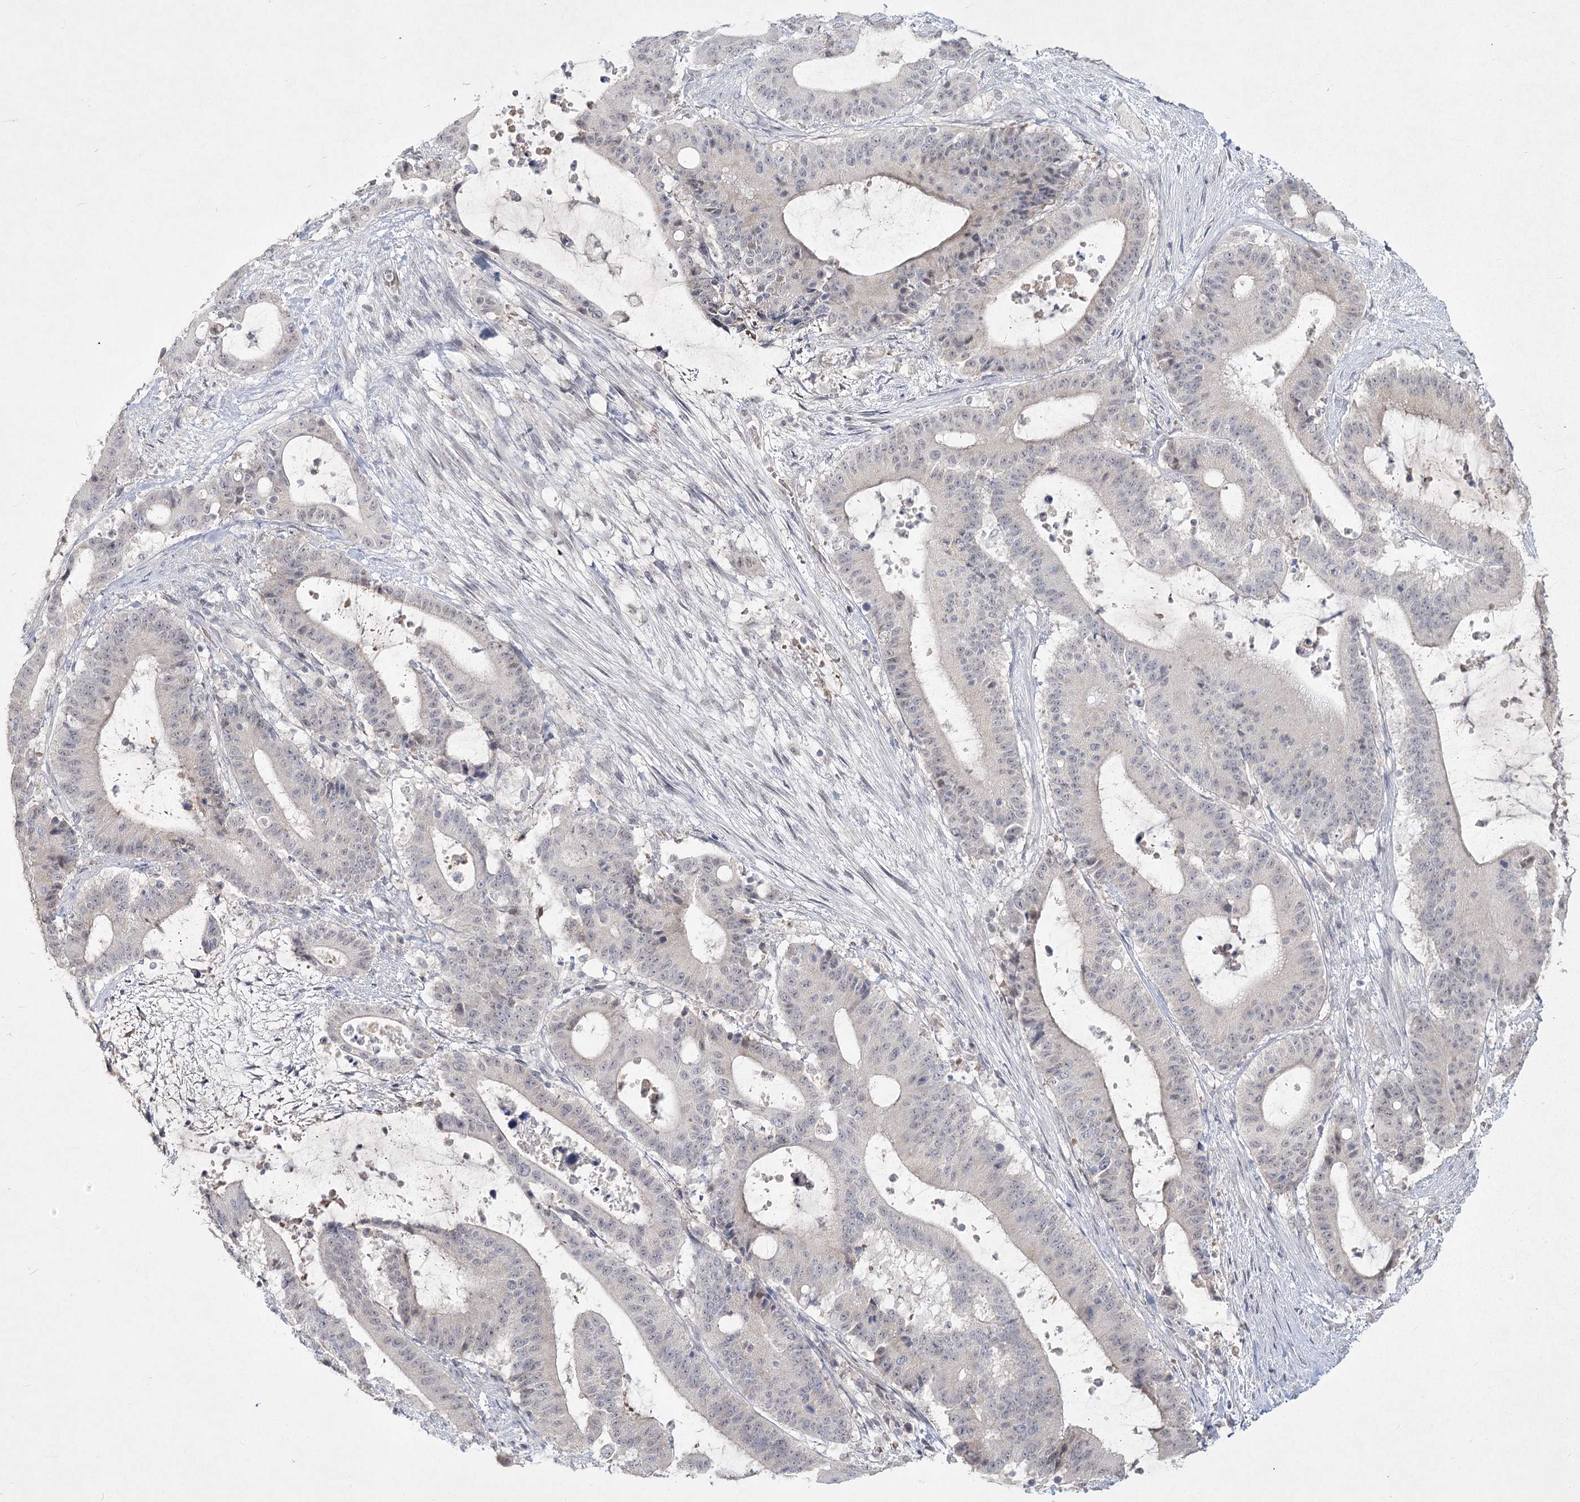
{"staining": {"intensity": "negative", "quantity": "none", "location": "none"}, "tissue": "liver cancer", "cell_type": "Tumor cells", "image_type": "cancer", "snomed": [{"axis": "morphology", "description": "Normal tissue, NOS"}, {"axis": "morphology", "description": "Cholangiocarcinoma"}, {"axis": "topography", "description": "Liver"}, {"axis": "topography", "description": "Peripheral nerve tissue"}], "caption": "Tumor cells are negative for brown protein staining in liver cancer (cholangiocarcinoma).", "gene": "LY6G5C", "patient": {"sex": "female", "age": 73}}